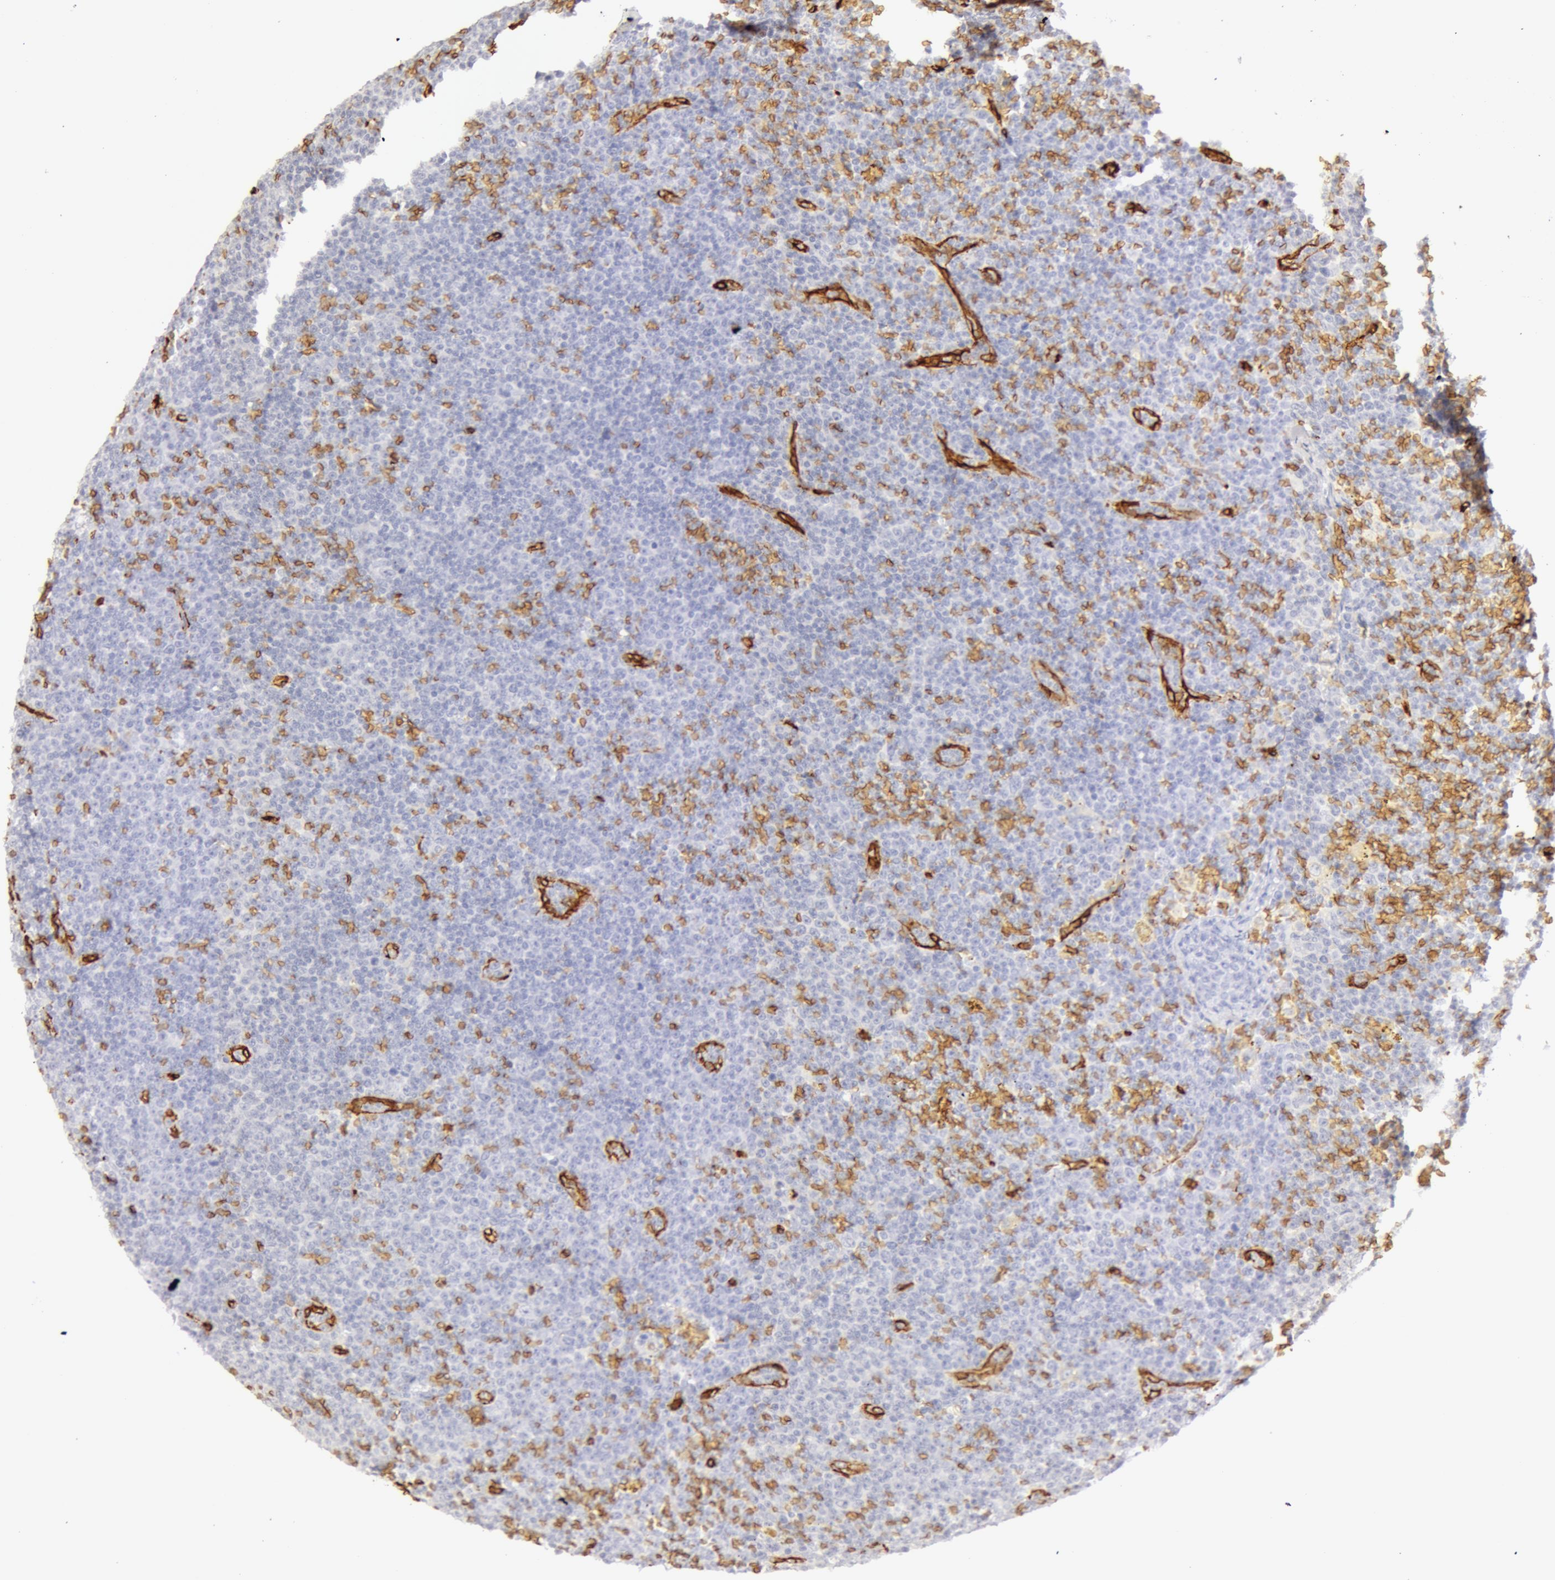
{"staining": {"intensity": "negative", "quantity": "none", "location": "none"}, "tissue": "lymphoma", "cell_type": "Tumor cells", "image_type": "cancer", "snomed": [{"axis": "morphology", "description": "Malignant lymphoma, non-Hodgkin's type, Low grade"}, {"axis": "topography", "description": "Lymph node"}], "caption": "Immunohistochemical staining of lymphoma reveals no significant expression in tumor cells.", "gene": "AQP1", "patient": {"sex": "male", "age": 50}}